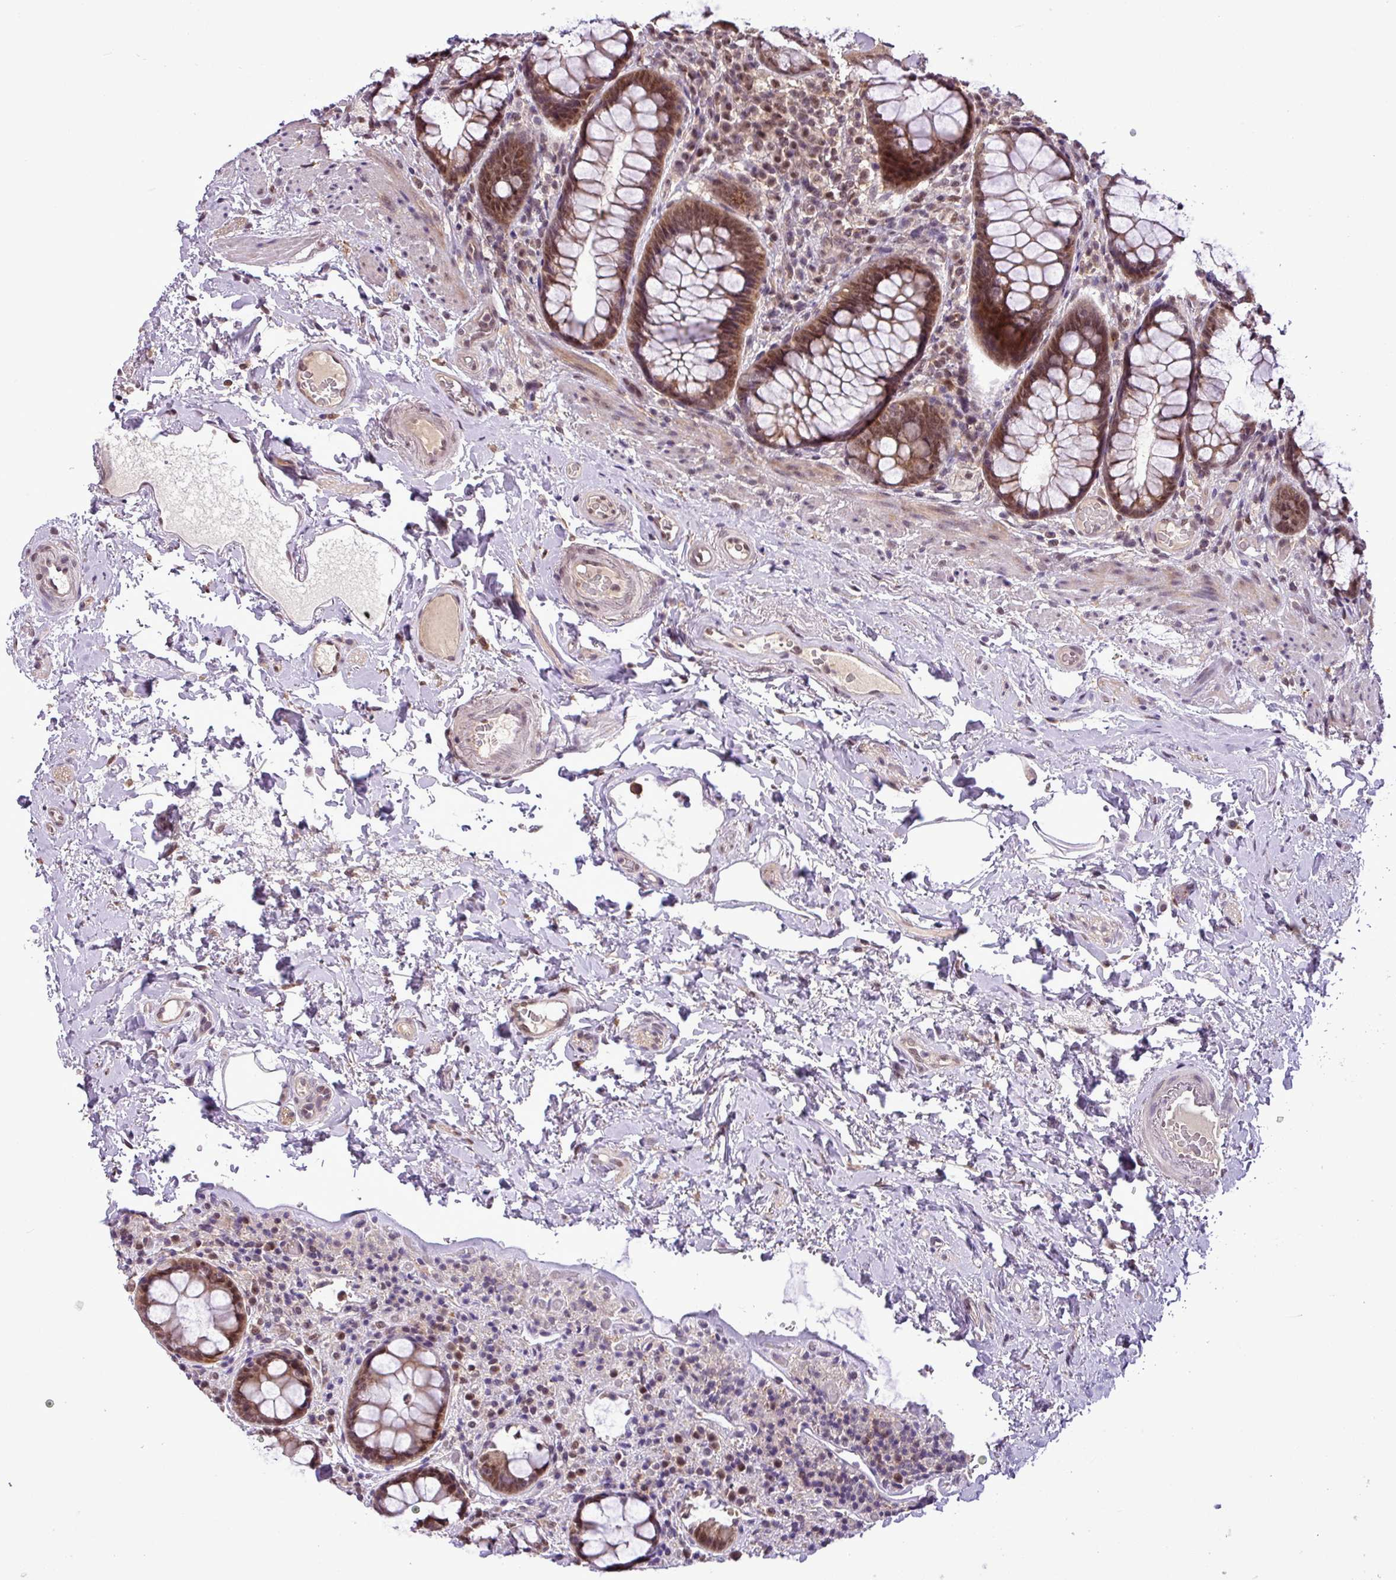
{"staining": {"intensity": "moderate", "quantity": ">75%", "location": "cytoplasmic/membranous,nuclear"}, "tissue": "rectum", "cell_type": "Glandular cells", "image_type": "normal", "snomed": [{"axis": "morphology", "description": "Normal tissue, NOS"}, {"axis": "topography", "description": "Rectum"}], "caption": "Immunohistochemistry (IHC) histopathology image of benign rectum stained for a protein (brown), which displays medium levels of moderate cytoplasmic/membranous,nuclear positivity in about >75% of glandular cells.", "gene": "MFHAS1", "patient": {"sex": "male", "age": 83}}